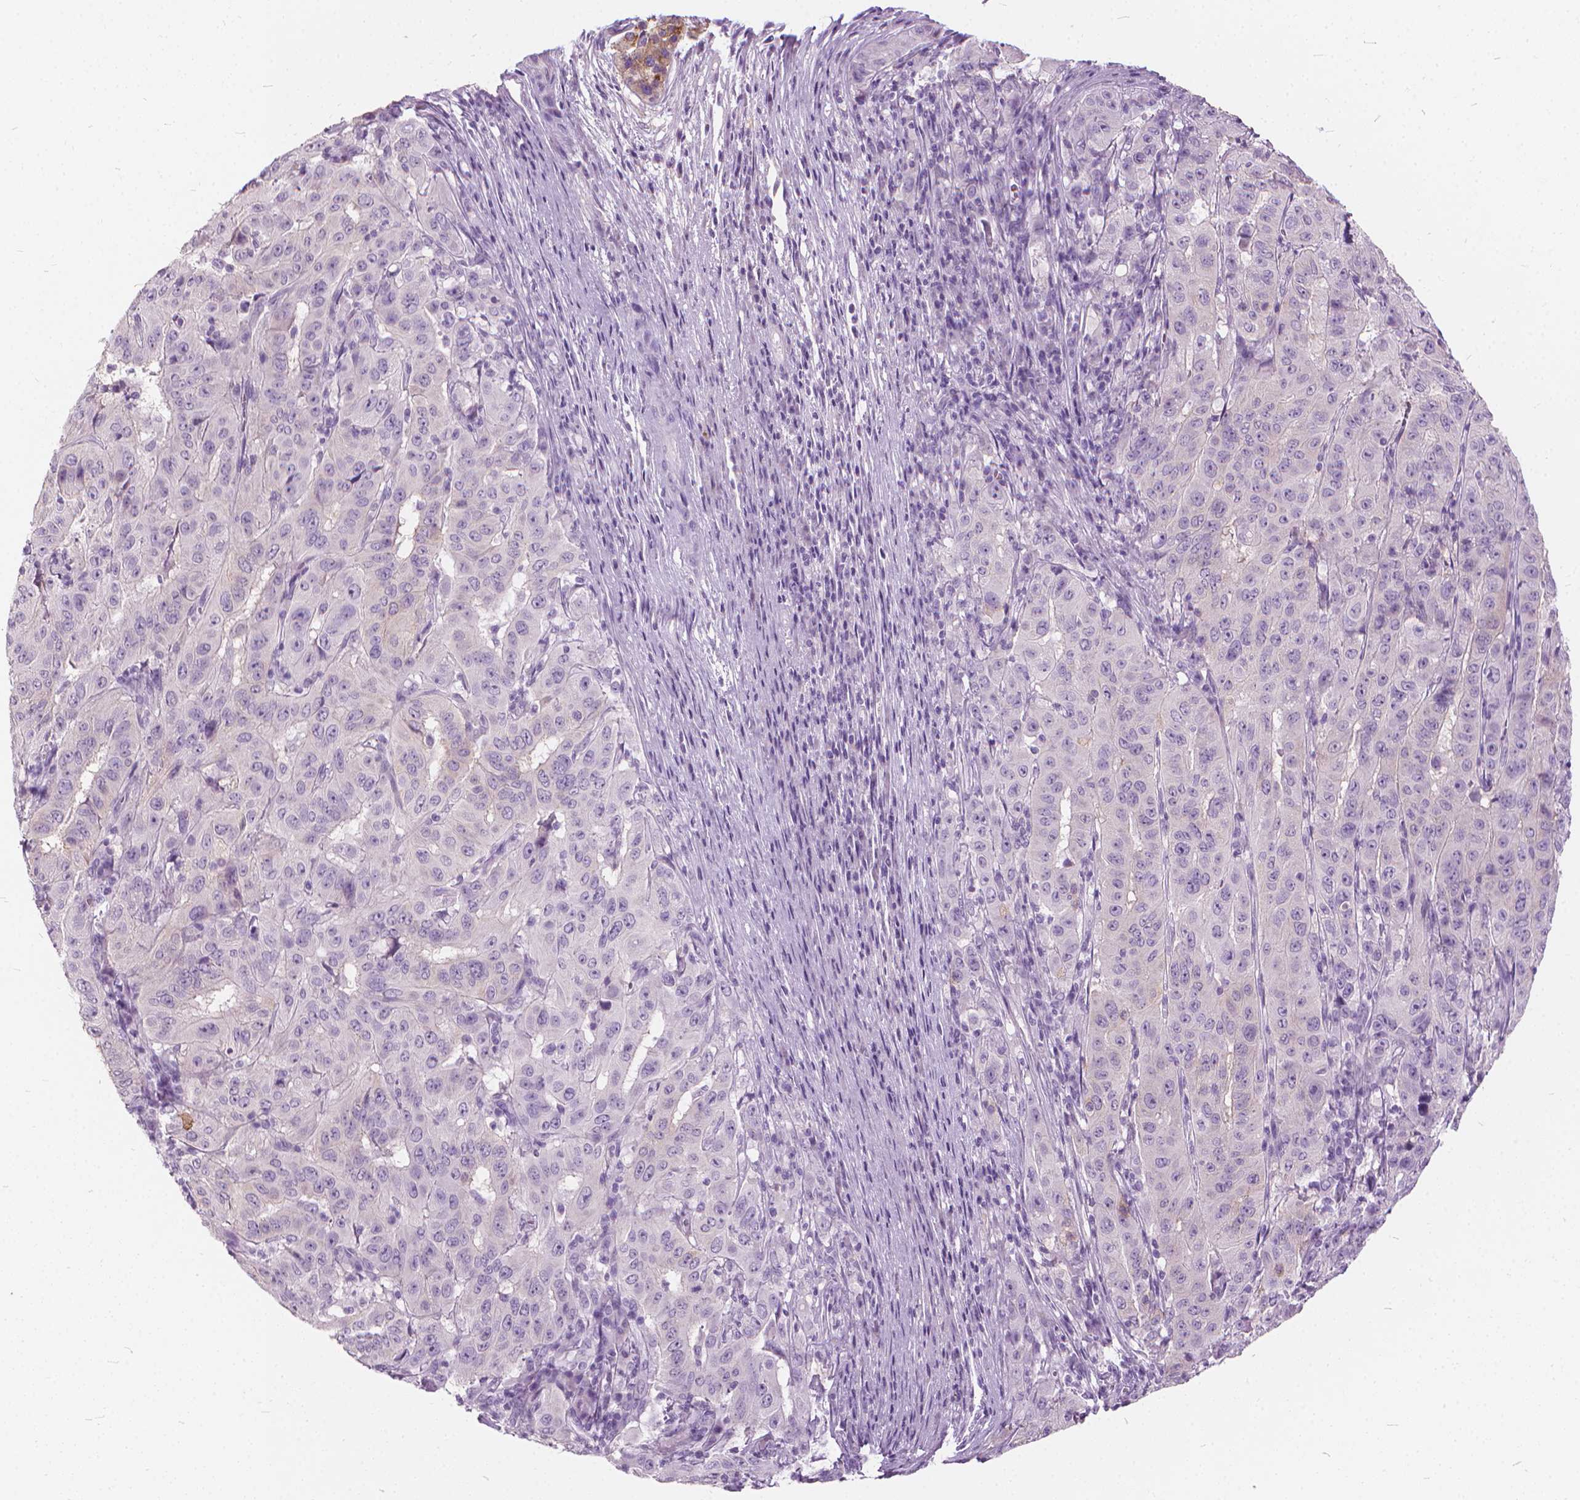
{"staining": {"intensity": "negative", "quantity": "none", "location": "none"}, "tissue": "pancreatic cancer", "cell_type": "Tumor cells", "image_type": "cancer", "snomed": [{"axis": "morphology", "description": "Adenocarcinoma, NOS"}, {"axis": "topography", "description": "Pancreas"}], "caption": "IHC histopathology image of human pancreatic adenocarcinoma stained for a protein (brown), which demonstrates no staining in tumor cells.", "gene": "DNM1", "patient": {"sex": "male", "age": 63}}